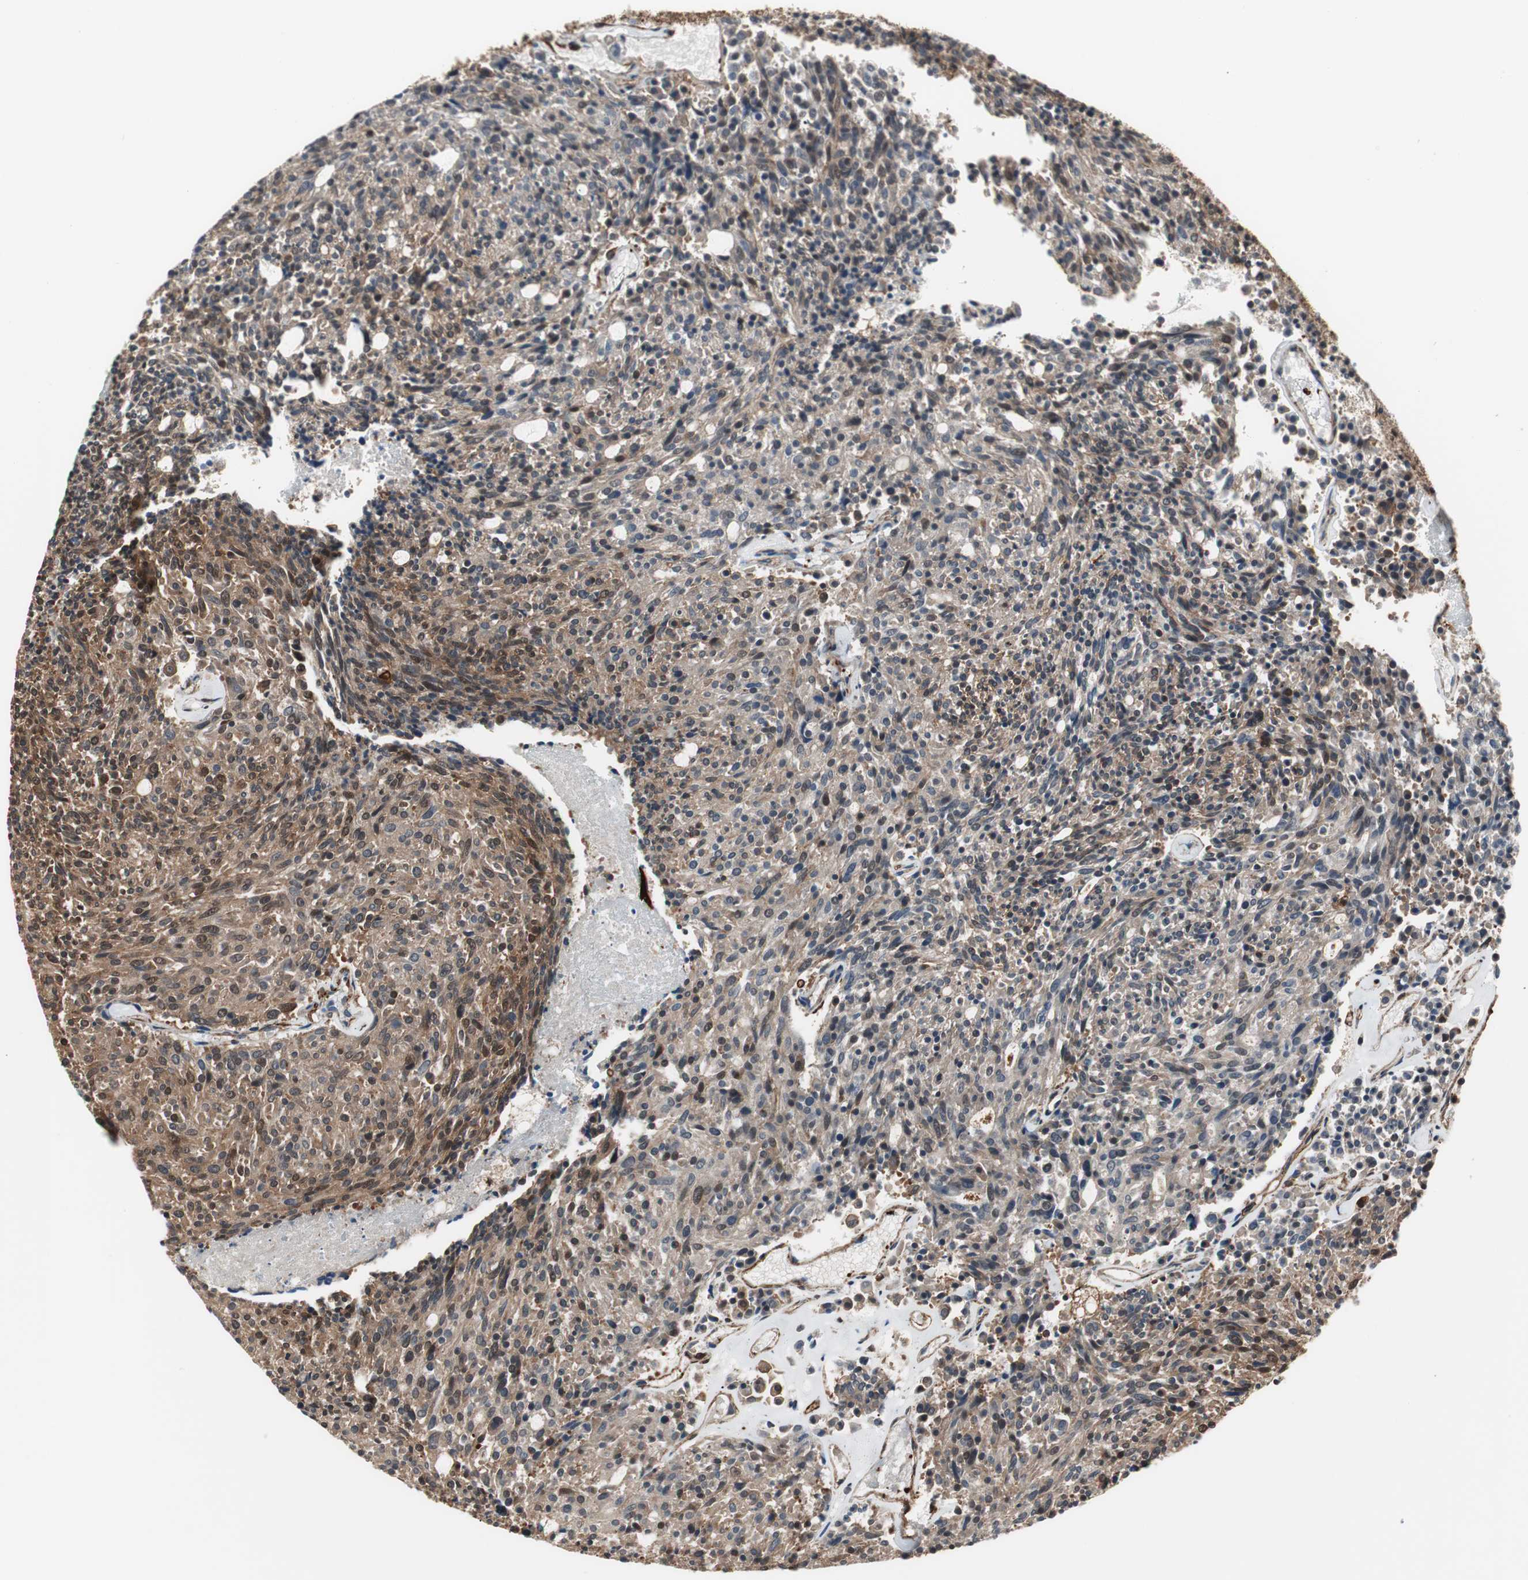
{"staining": {"intensity": "moderate", "quantity": ">75%", "location": "cytoplasmic/membranous,nuclear"}, "tissue": "carcinoid", "cell_type": "Tumor cells", "image_type": "cancer", "snomed": [{"axis": "morphology", "description": "Carcinoid, malignant, NOS"}, {"axis": "topography", "description": "Pancreas"}], "caption": "Carcinoid (malignant) tissue demonstrates moderate cytoplasmic/membranous and nuclear positivity in approximately >75% of tumor cells, visualized by immunohistochemistry.", "gene": "PTPN11", "patient": {"sex": "female", "age": 54}}